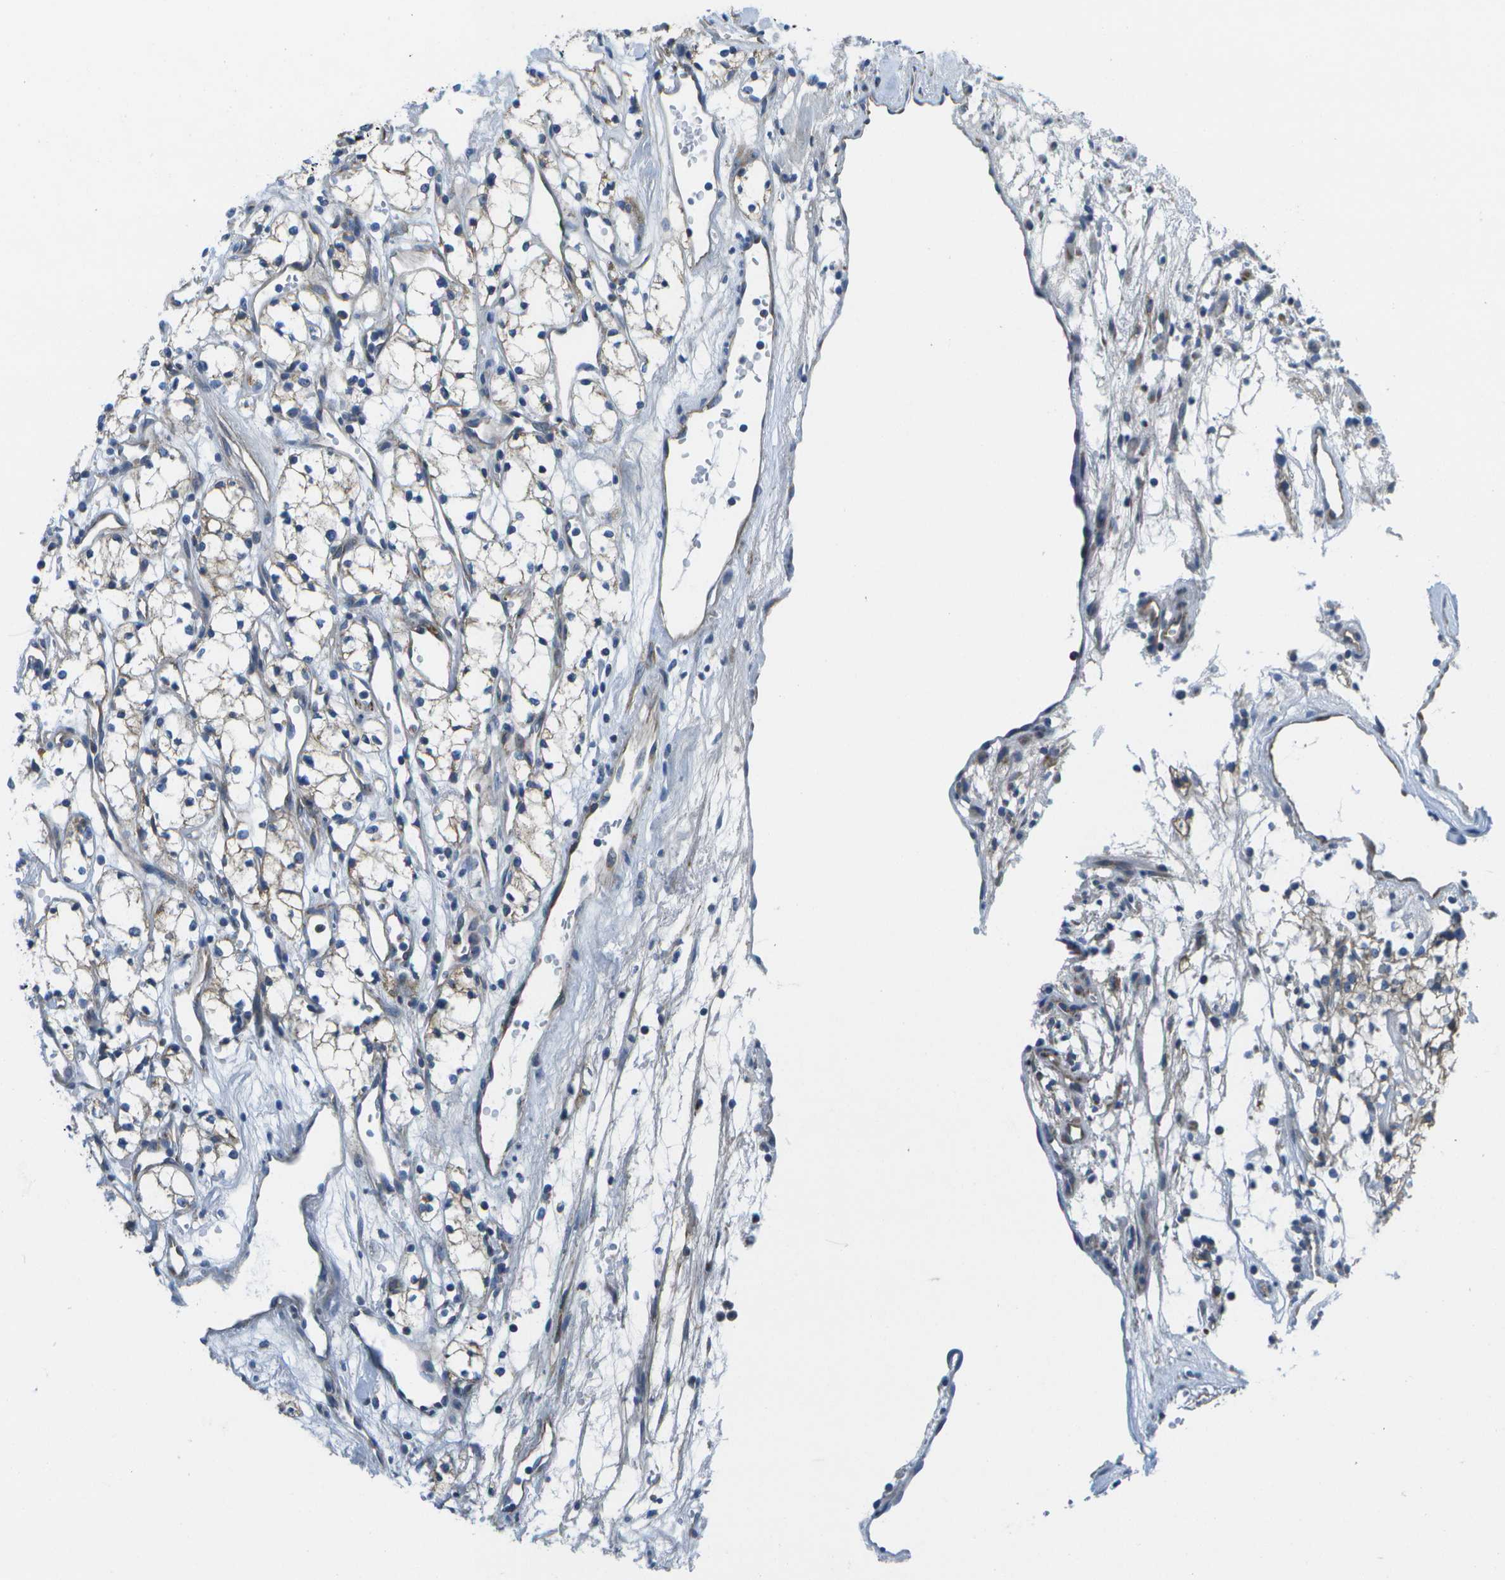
{"staining": {"intensity": "weak", "quantity": ">75%", "location": "cytoplasmic/membranous"}, "tissue": "renal cancer", "cell_type": "Tumor cells", "image_type": "cancer", "snomed": [{"axis": "morphology", "description": "Adenocarcinoma, NOS"}, {"axis": "topography", "description": "Kidney"}], "caption": "Brown immunohistochemical staining in adenocarcinoma (renal) demonstrates weak cytoplasmic/membranous staining in about >75% of tumor cells. (DAB (3,3'-diaminobenzidine) IHC, brown staining for protein, blue staining for nuclei).", "gene": "GDF5", "patient": {"sex": "male", "age": 59}}